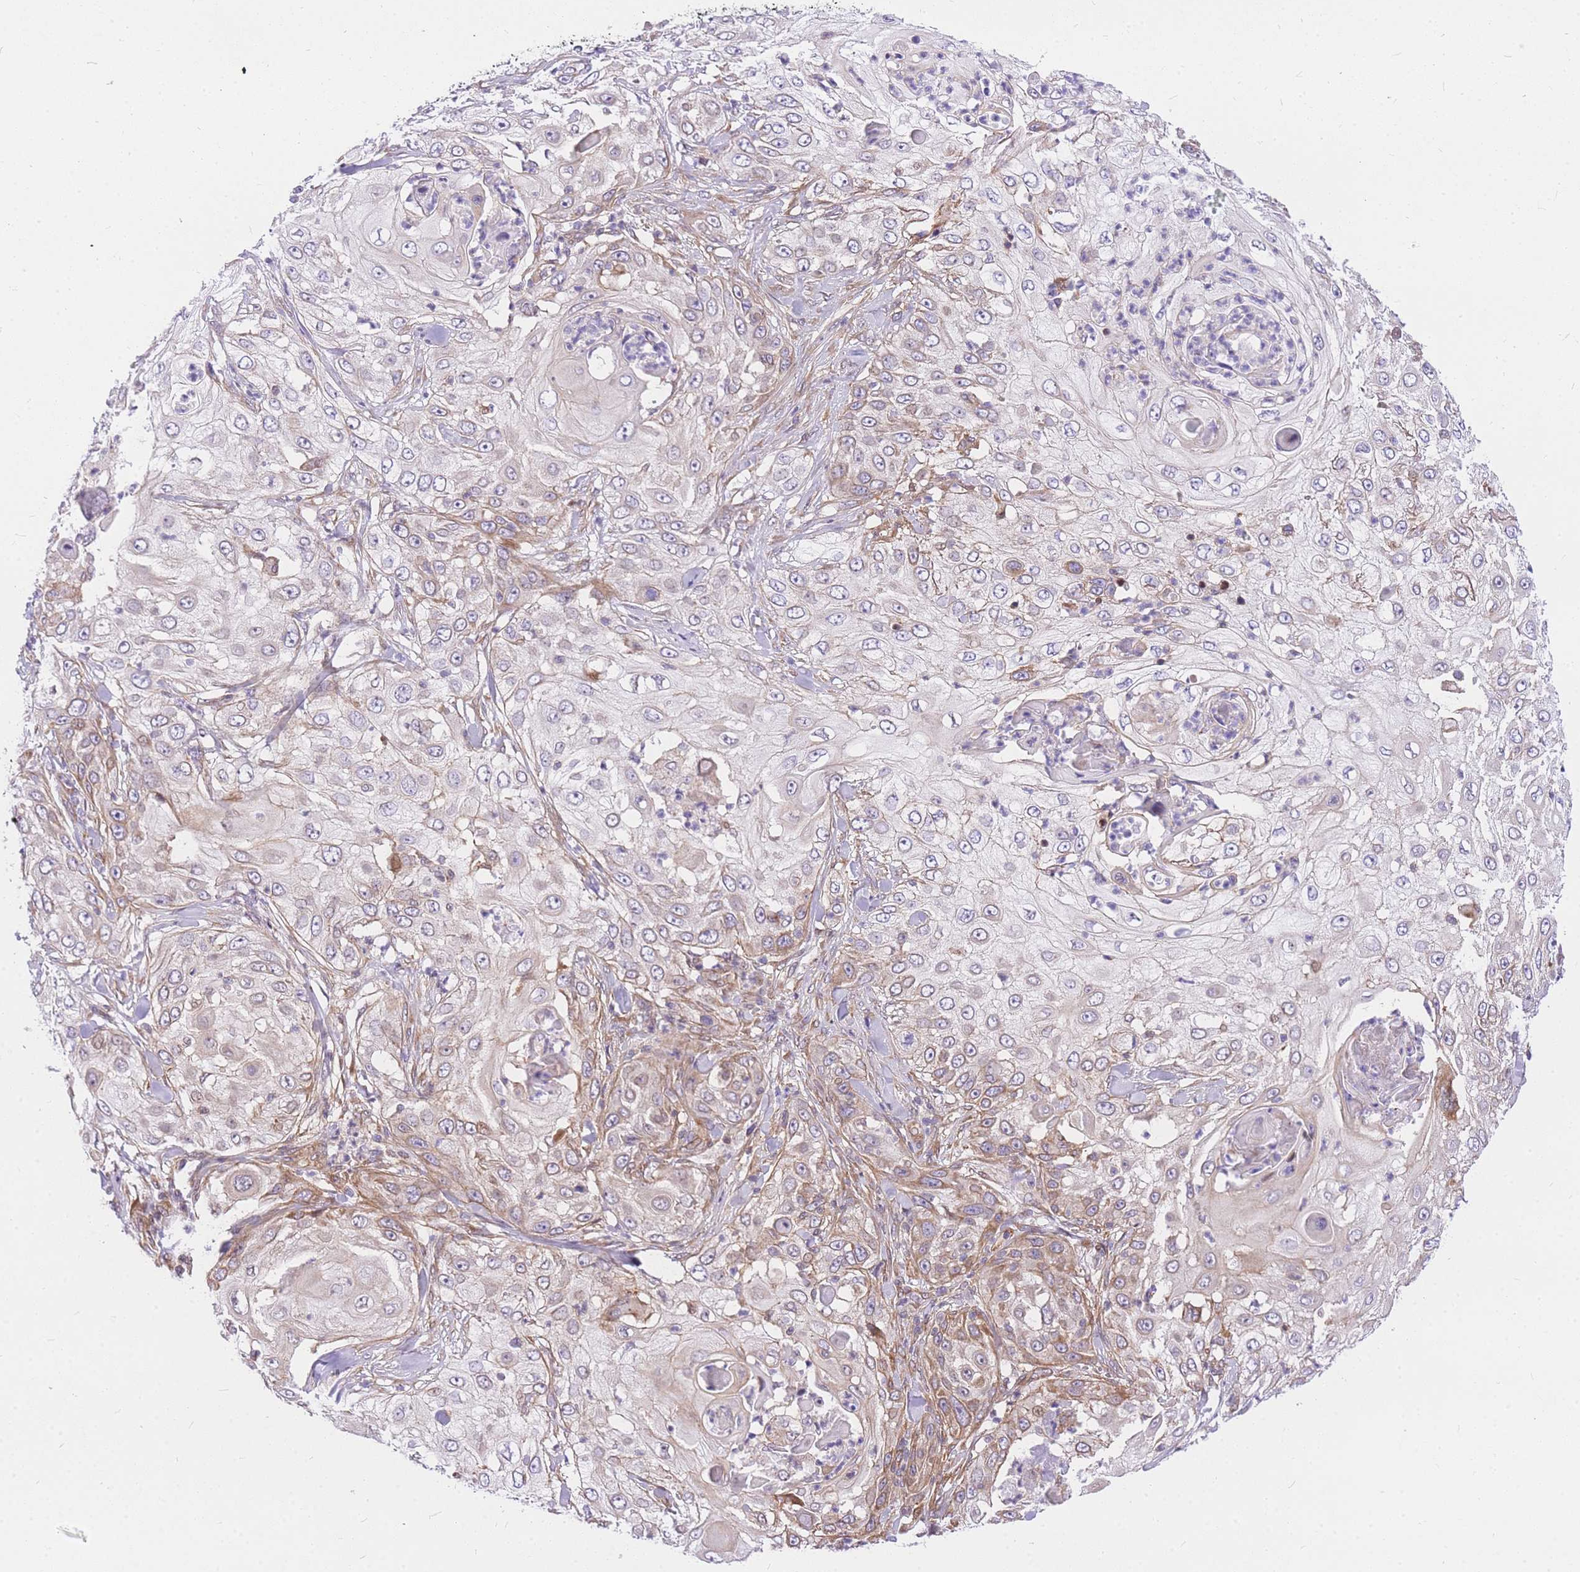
{"staining": {"intensity": "moderate", "quantity": "<25%", "location": "cytoplasmic/membranous"}, "tissue": "skin cancer", "cell_type": "Tumor cells", "image_type": "cancer", "snomed": [{"axis": "morphology", "description": "Squamous cell carcinoma, NOS"}, {"axis": "topography", "description": "Skin"}], "caption": "Immunohistochemical staining of human skin cancer reveals low levels of moderate cytoplasmic/membranous staining in about <25% of tumor cells.", "gene": "S100PBP", "patient": {"sex": "female", "age": 44}}